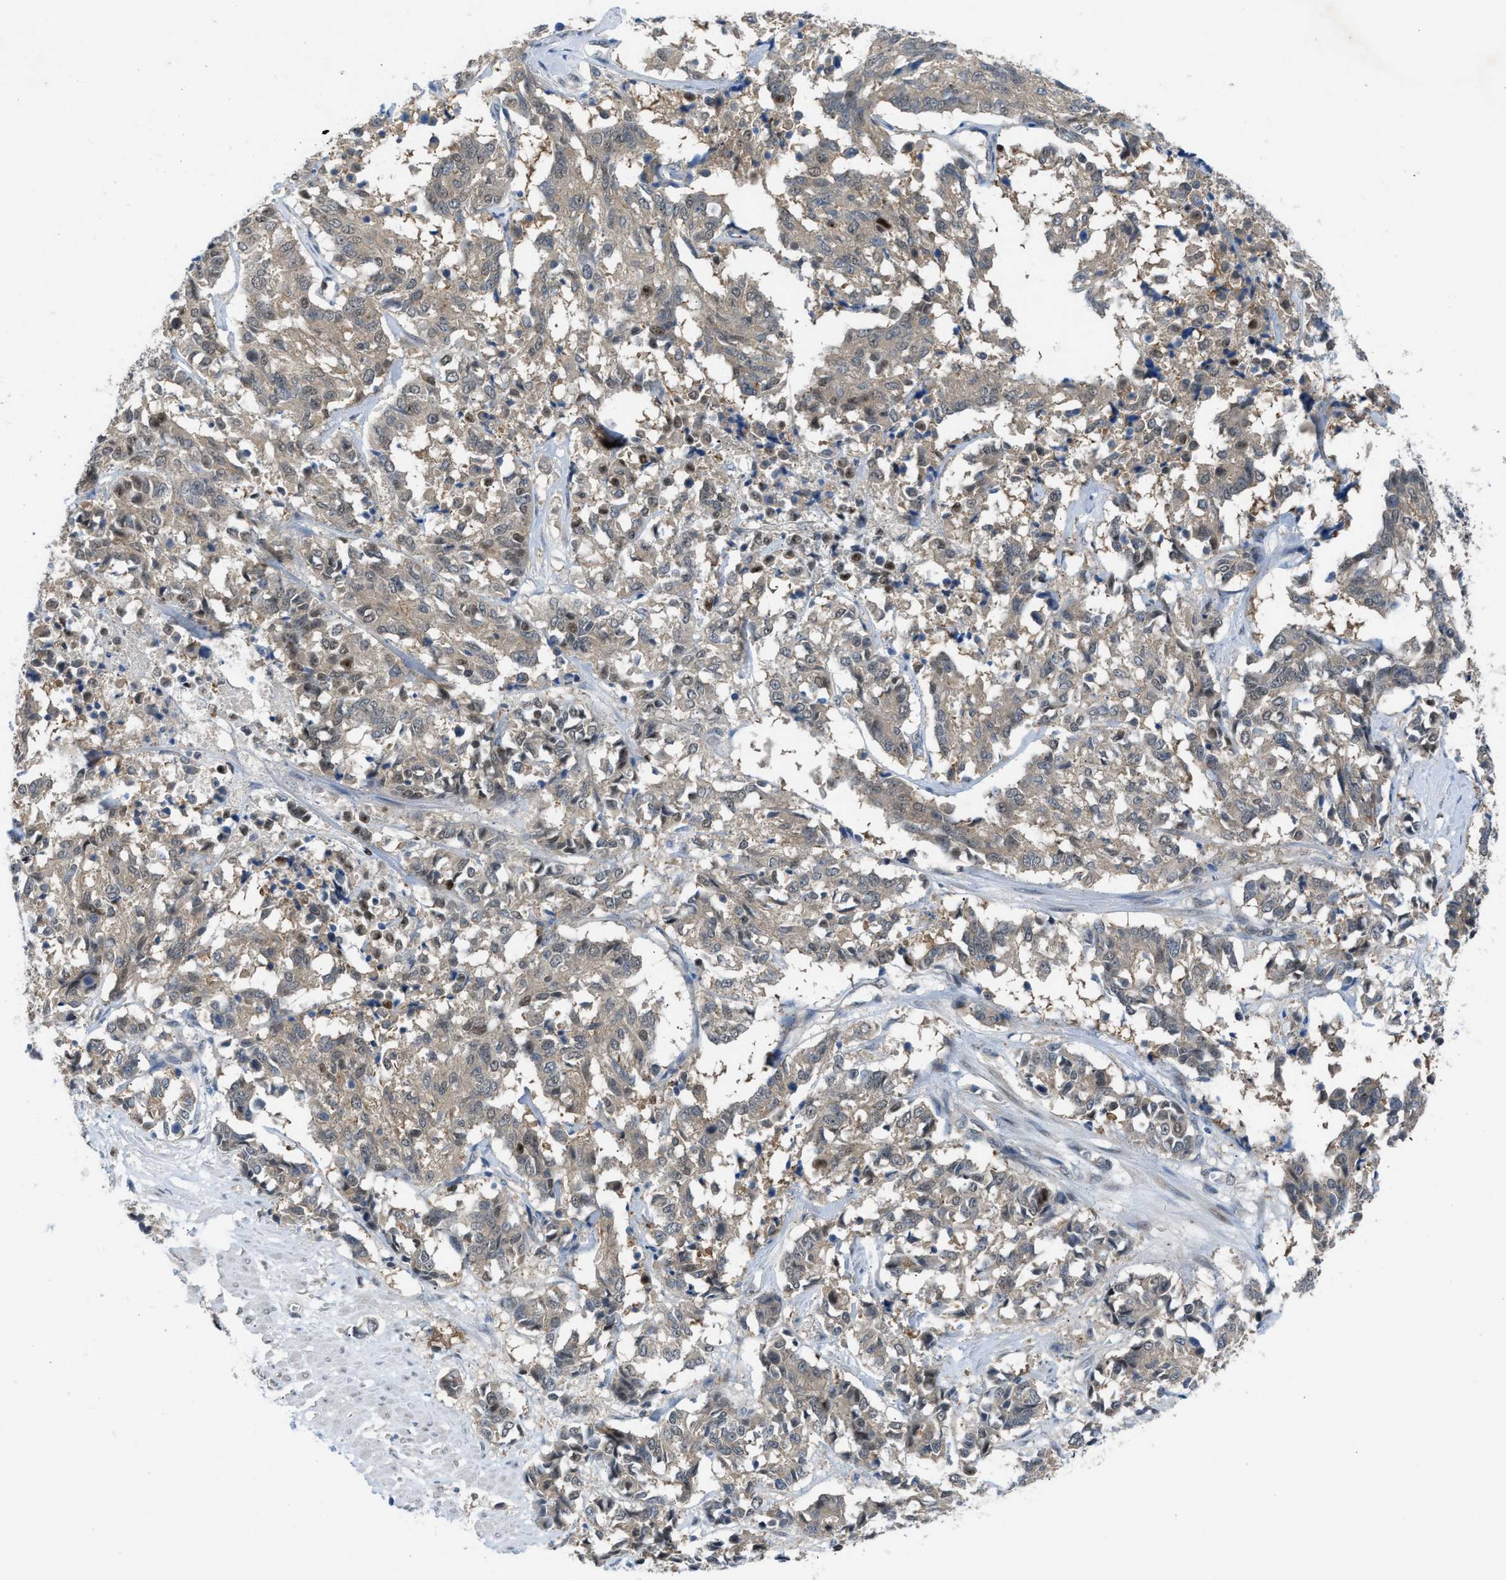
{"staining": {"intensity": "weak", "quantity": "25%-75%", "location": "cytoplasmic/membranous"}, "tissue": "cervical cancer", "cell_type": "Tumor cells", "image_type": "cancer", "snomed": [{"axis": "morphology", "description": "Squamous cell carcinoma, NOS"}, {"axis": "topography", "description": "Cervix"}], "caption": "This is an image of immunohistochemistry staining of cervical squamous cell carcinoma, which shows weak positivity in the cytoplasmic/membranous of tumor cells.", "gene": "ZNF251", "patient": {"sex": "female", "age": 35}}